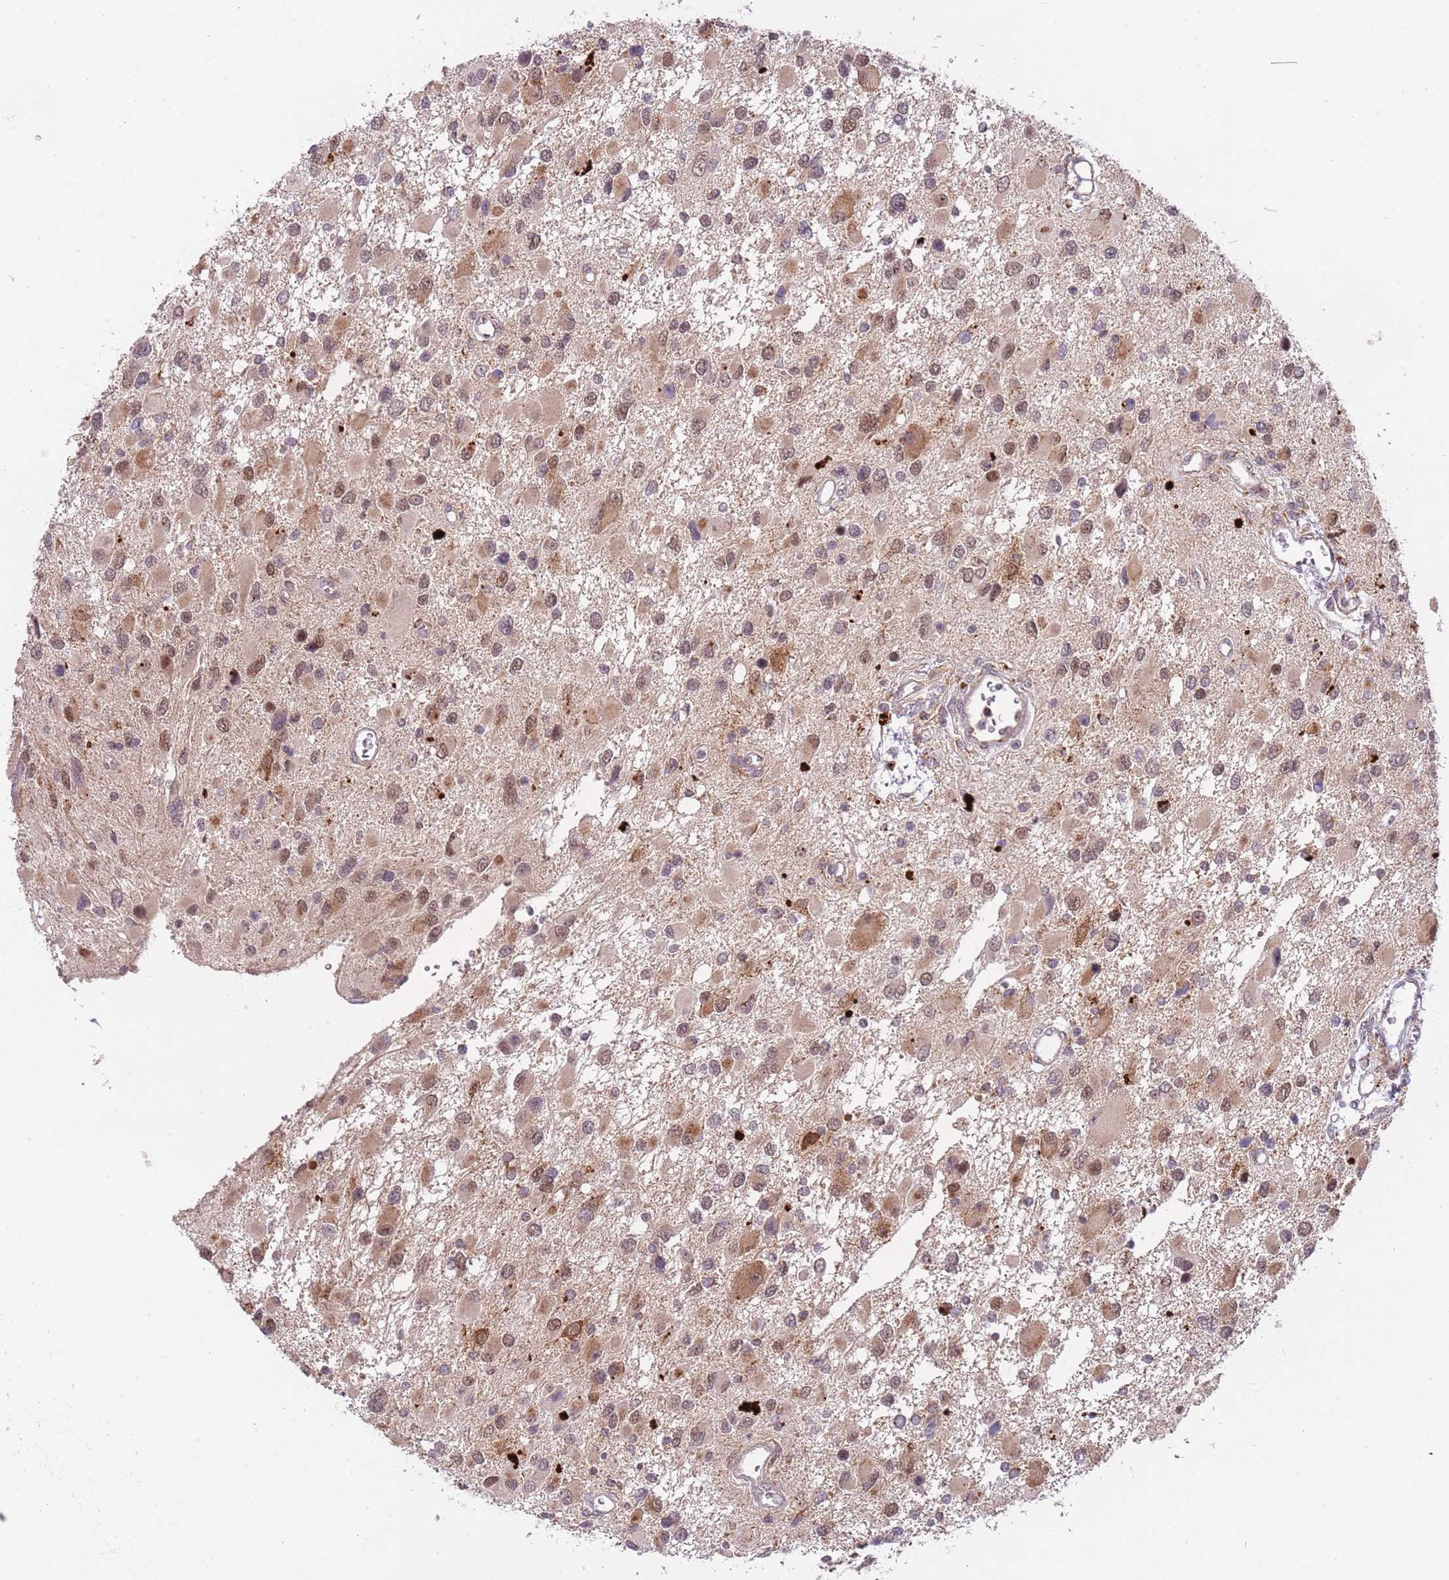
{"staining": {"intensity": "moderate", "quantity": "25%-75%", "location": "nuclear"}, "tissue": "glioma", "cell_type": "Tumor cells", "image_type": "cancer", "snomed": [{"axis": "morphology", "description": "Glioma, malignant, High grade"}, {"axis": "topography", "description": "Brain"}], "caption": "IHC image of neoplastic tissue: human malignant high-grade glioma stained using immunohistochemistry shows medium levels of moderate protein expression localized specifically in the nuclear of tumor cells, appearing as a nuclear brown color.", "gene": "TRIM27", "patient": {"sex": "male", "age": 53}}